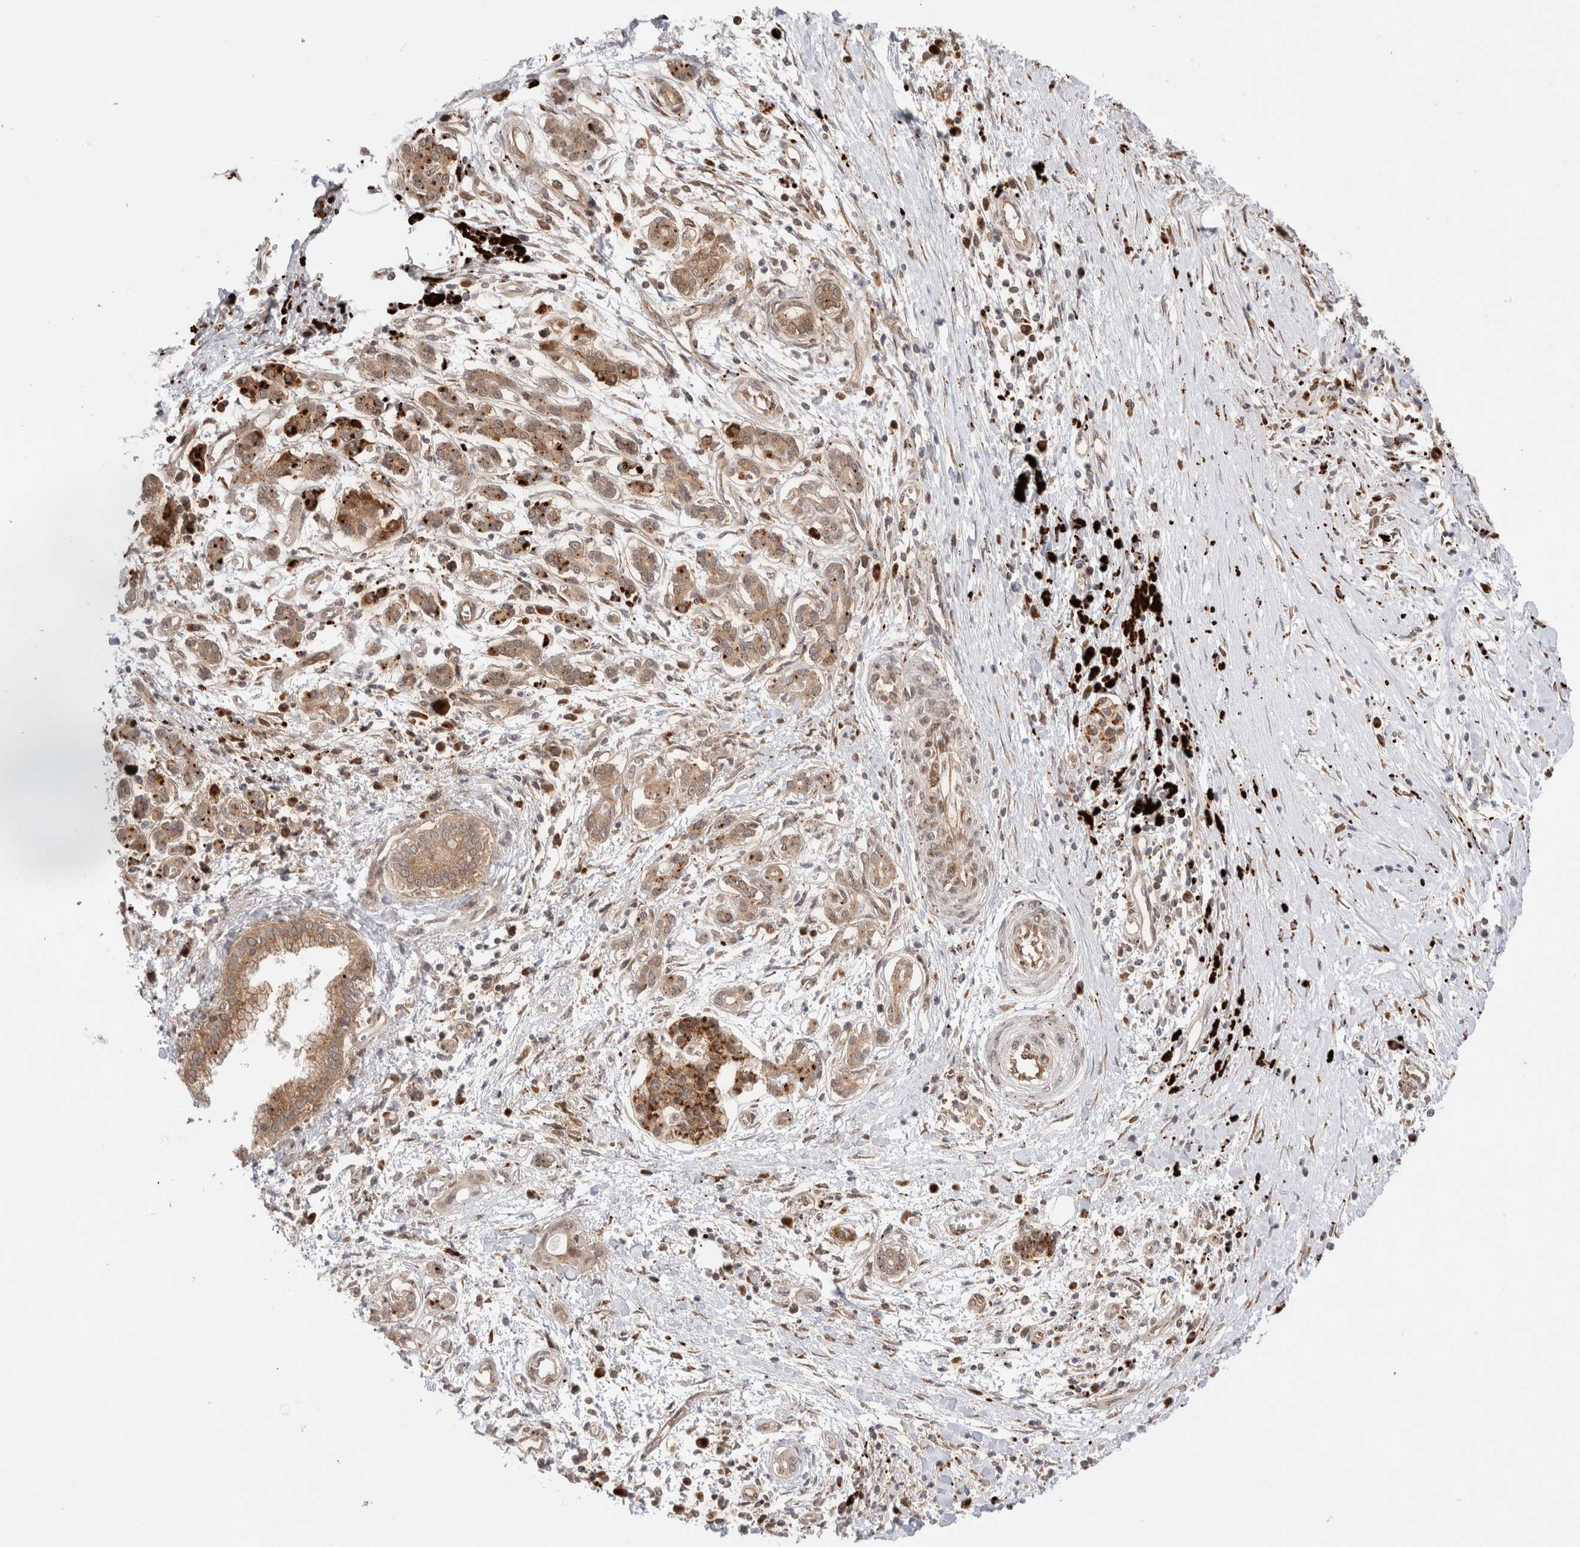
{"staining": {"intensity": "moderate", "quantity": ">75%", "location": "cytoplasmic/membranous,nuclear"}, "tissue": "pancreatic cancer", "cell_type": "Tumor cells", "image_type": "cancer", "snomed": [{"axis": "morphology", "description": "Adenocarcinoma, NOS"}, {"axis": "topography", "description": "Pancreas"}], "caption": "Immunohistochemistry (IHC) staining of pancreatic cancer (adenocarcinoma), which demonstrates medium levels of moderate cytoplasmic/membranous and nuclear expression in approximately >75% of tumor cells indicating moderate cytoplasmic/membranous and nuclear protein positivity. The staining was performed using DAB (brown) for protein detection and nuclei were counterstained in hematoxylin (blue).", "gene": "ACTL9", "patient": {"sex": "male", "age": 58}}